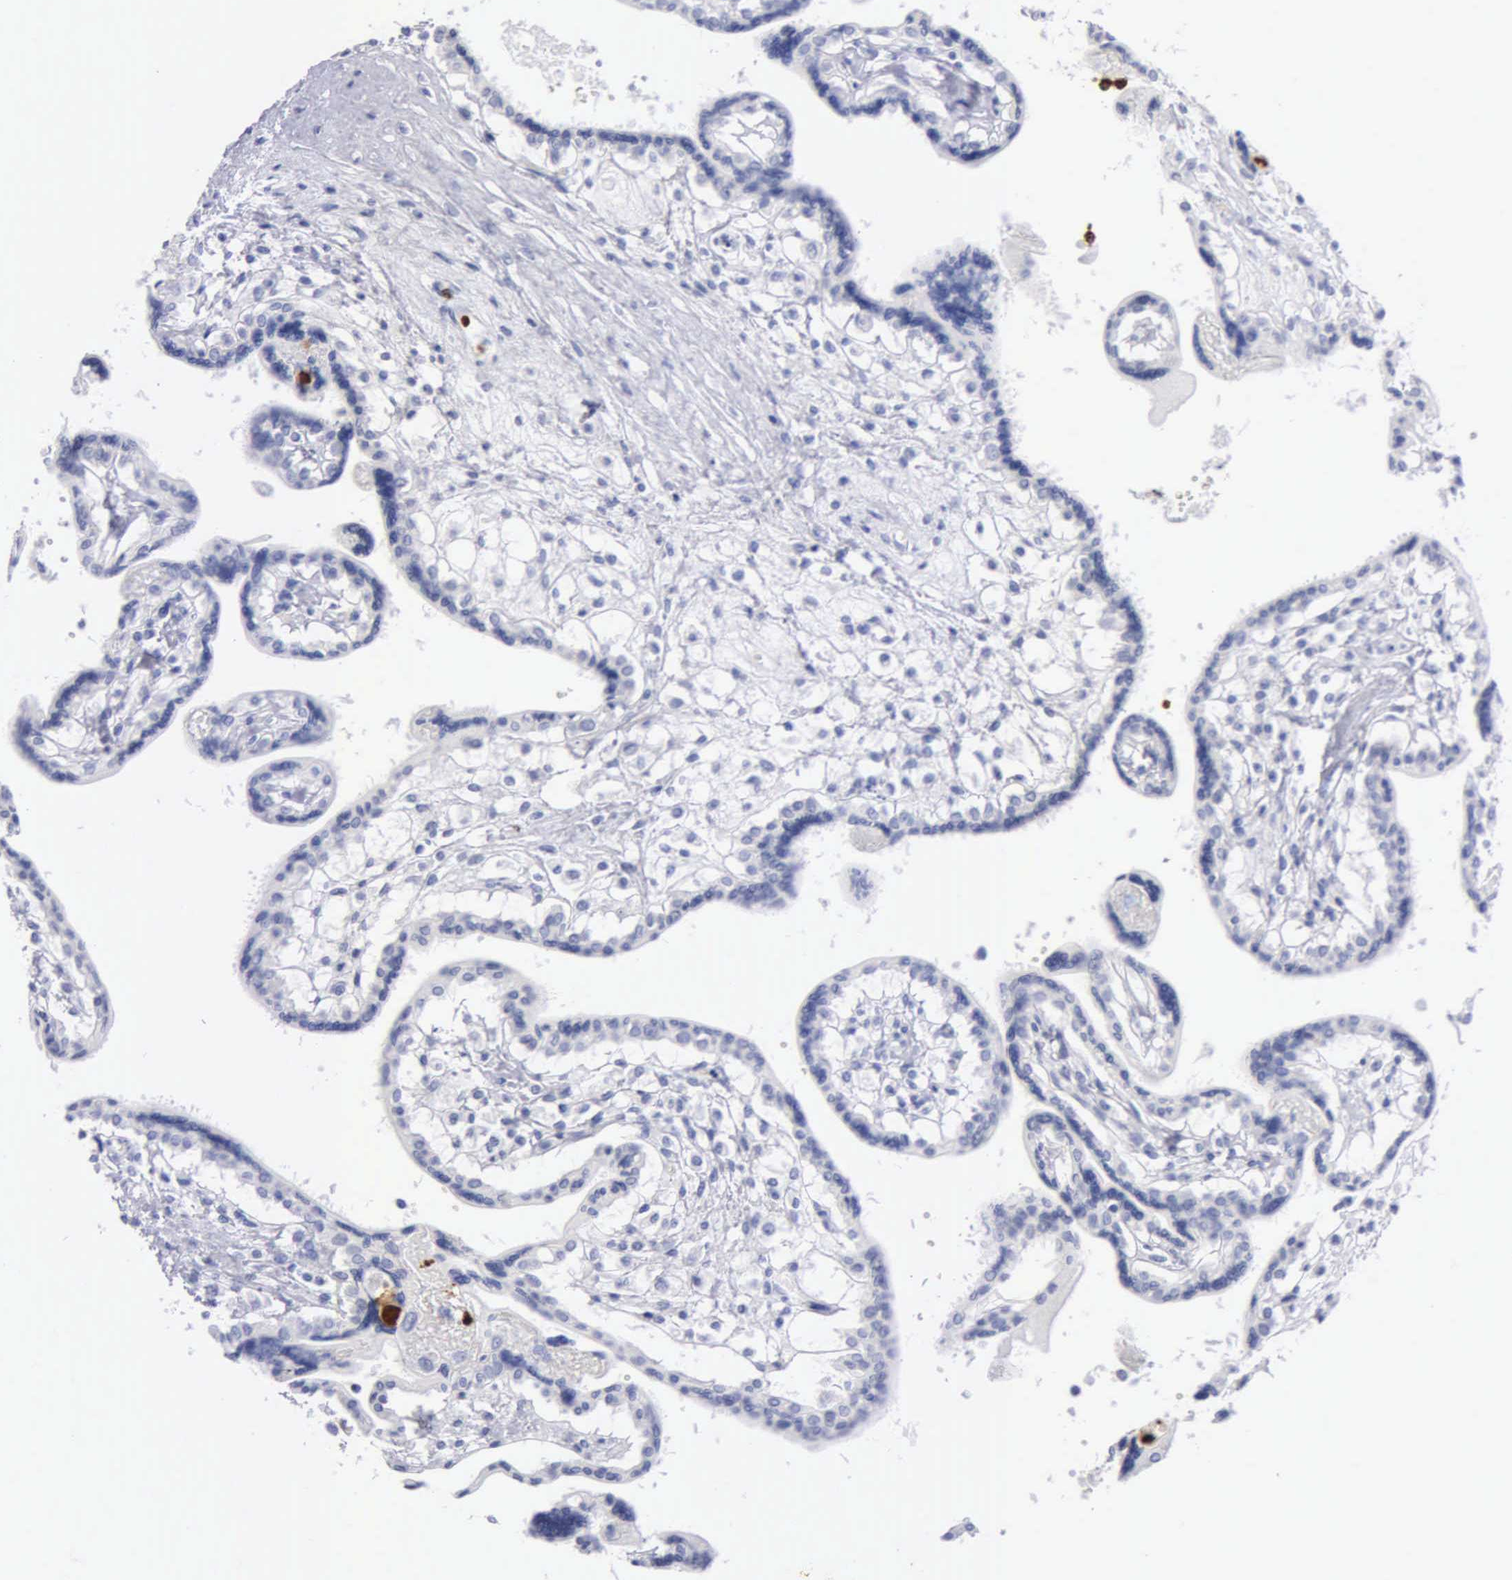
{"staining": {"intensity": "negative", "quantity": "none", "location": "none"}, "tissue": "placenta", "cell_type": "Decidual cells", "image_type": "normal", "snomed": [{"axis": "morphology", "description": "Normal tissue, NOS"}, {"axis": "topography", "description": "Placenta"}], "caption": "A high-resolution histopathology image shows IHC staining of benign placenta, which exhibits no significant positivity in decidual cells.", "gene": "CTSG", "patient": {"sex": "female", "age": 31}}